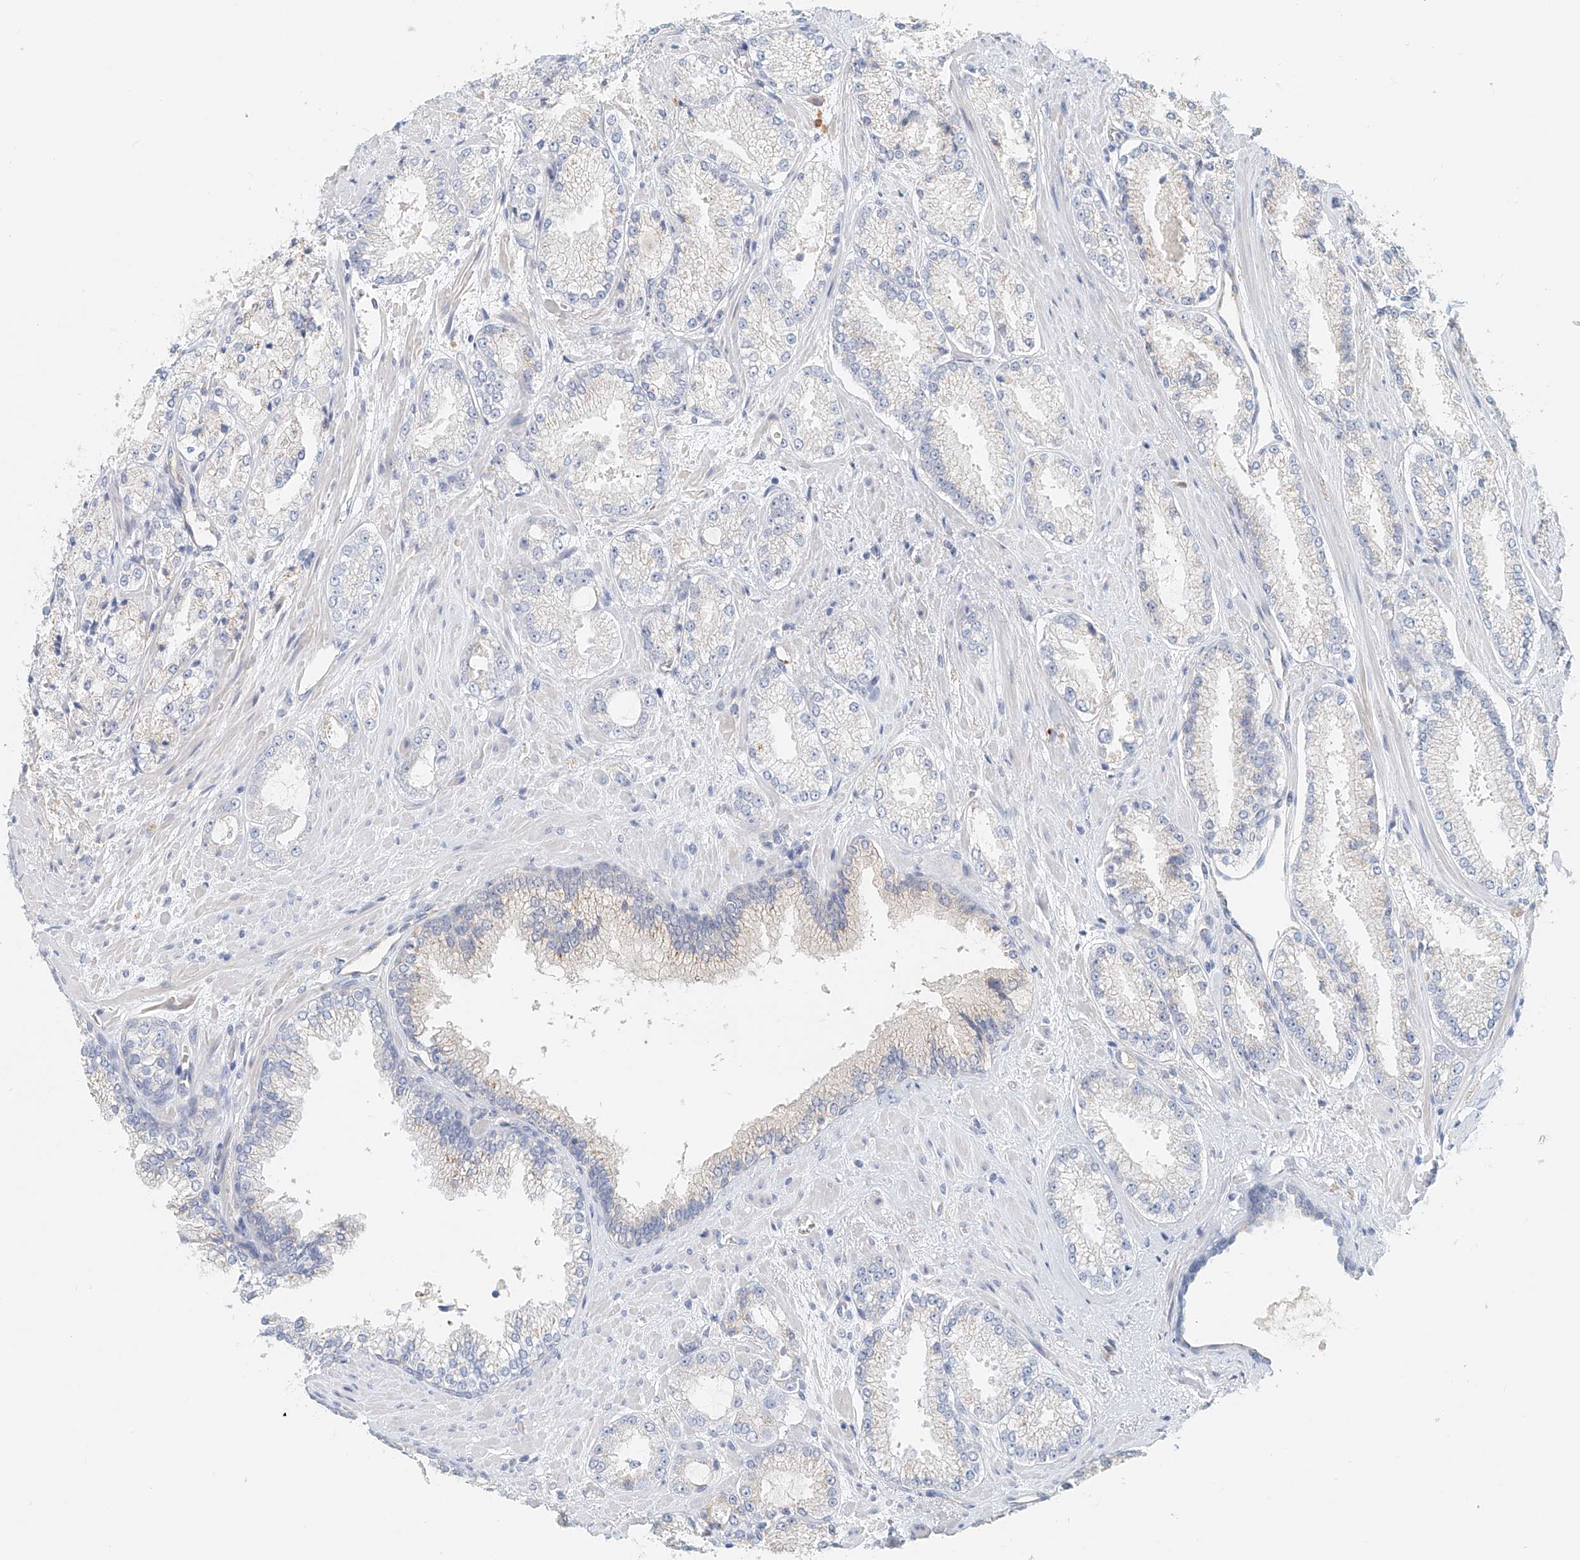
{"staining": {"intensity": "negative", "quantity": "none", "location": "none"}, "tissue": "prostate cancer", "cell_type": "Tumor cells", "image_type": "cancer", "snomed": [{"axis": "morphology", "description": "Adenocarcinoma, High grade"}, {"axis": "topography", "description": "Prostate"}], "caption": "This is an IHC image of human adenocarcinoma (high-grade) (prostate). There is no staining in tumor cells.", "gene": "FRYL", "patient": {"sex": "male", "age": 73}}